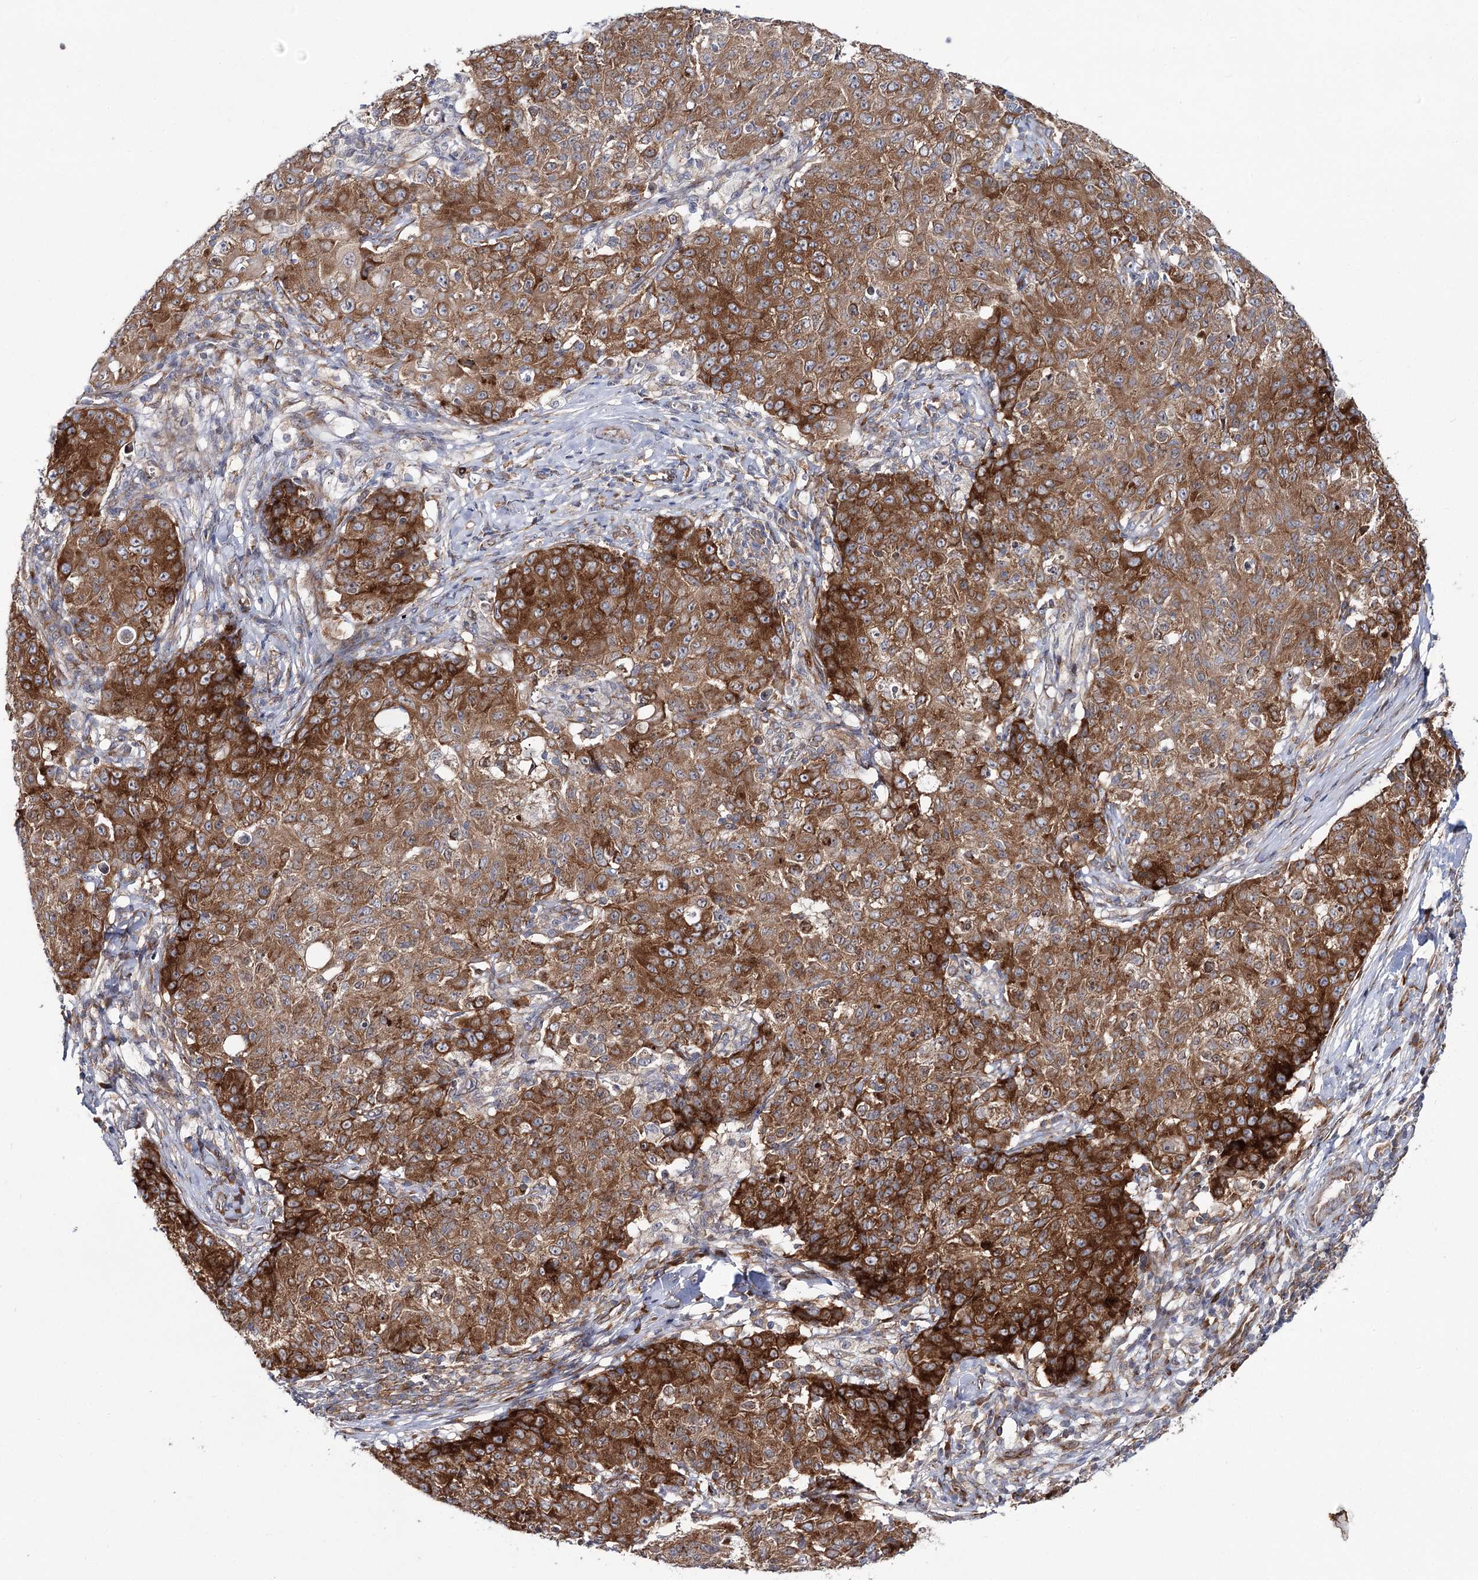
{"staining": {"intensity": "strong", "quantity": ">75%", "location": "cytoplasmic/membranous"}, "tissue": "ovarian cancer", "cell_type": "Tumor cells", "image_type": "cancer", "snomed": [{"axis": "morphology", "description": "Carcinoma, endometroid"}, {"axis": "topography", "description": "Ovary"}], "caption": "Immunohistochemical staining of human endometroid carcinoma (ovarian) demonstrates high levels of strong cytoplasmic/membranous protein expression in approximately >75% of tumor cells.", "gene": "VWA2", "patient": {"sex": "female", "age": 42}}